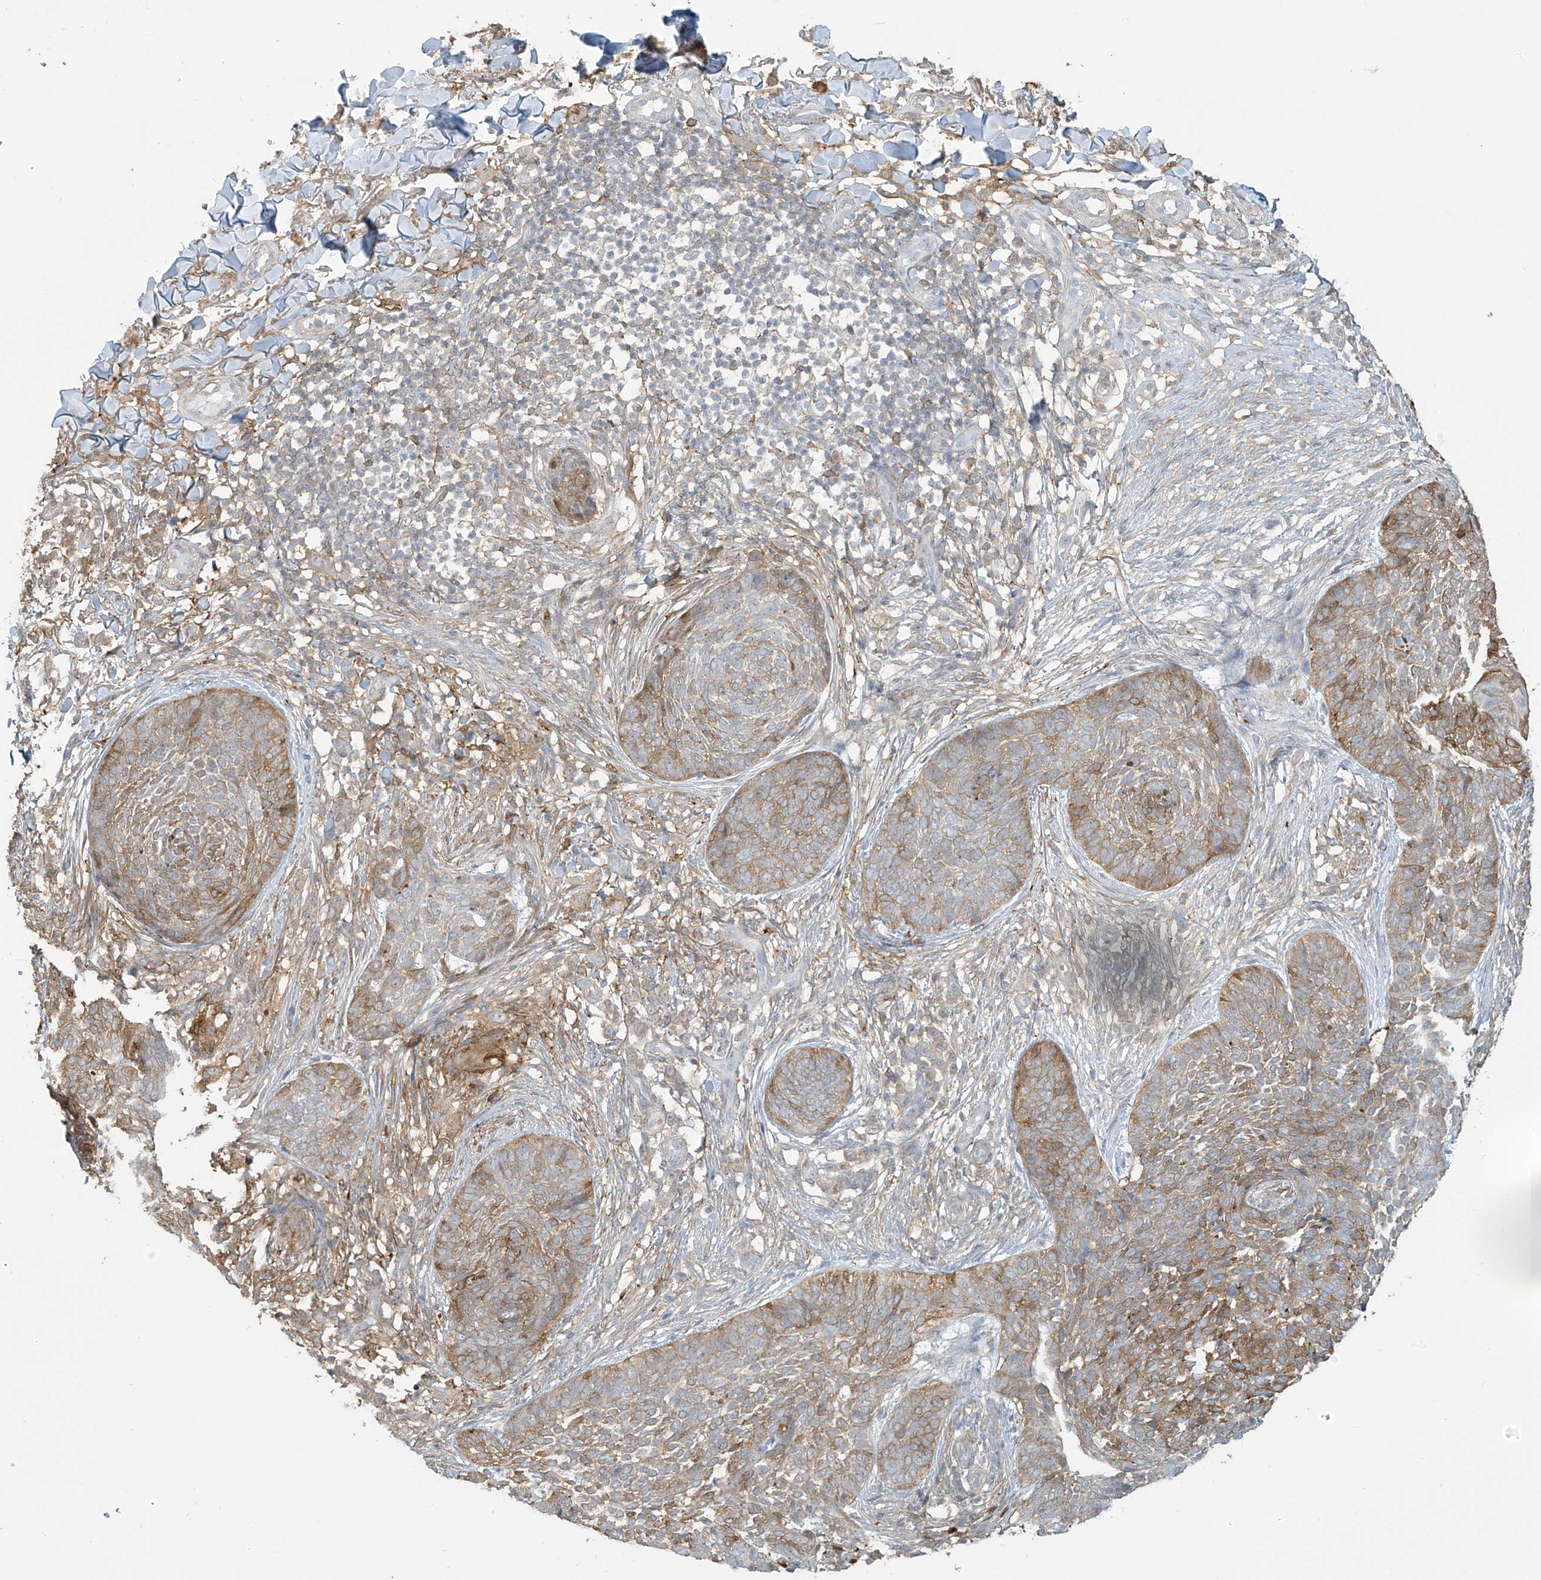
{"staining": {"intensity": "weak", "quantity": ">75%", "location": "cytoplasmic/membranous"}, "tissue": "skin cancer", "cell_type": "Tumor cells", "image_type": "cancer", "snomed": [{"axis": "morphology", "description": "Basal cell carcinoma"}, {"axis": "topography", "description": "Skin"}], "caption": "This is a histology image of immunohistochemistry staining of basal cell carcinoma (skin), which shows weak expression in the cytoplasmic/membranous of tumor cells.", "gene": "TAGAP", "patient": {"sex": "female", "age": 64}}